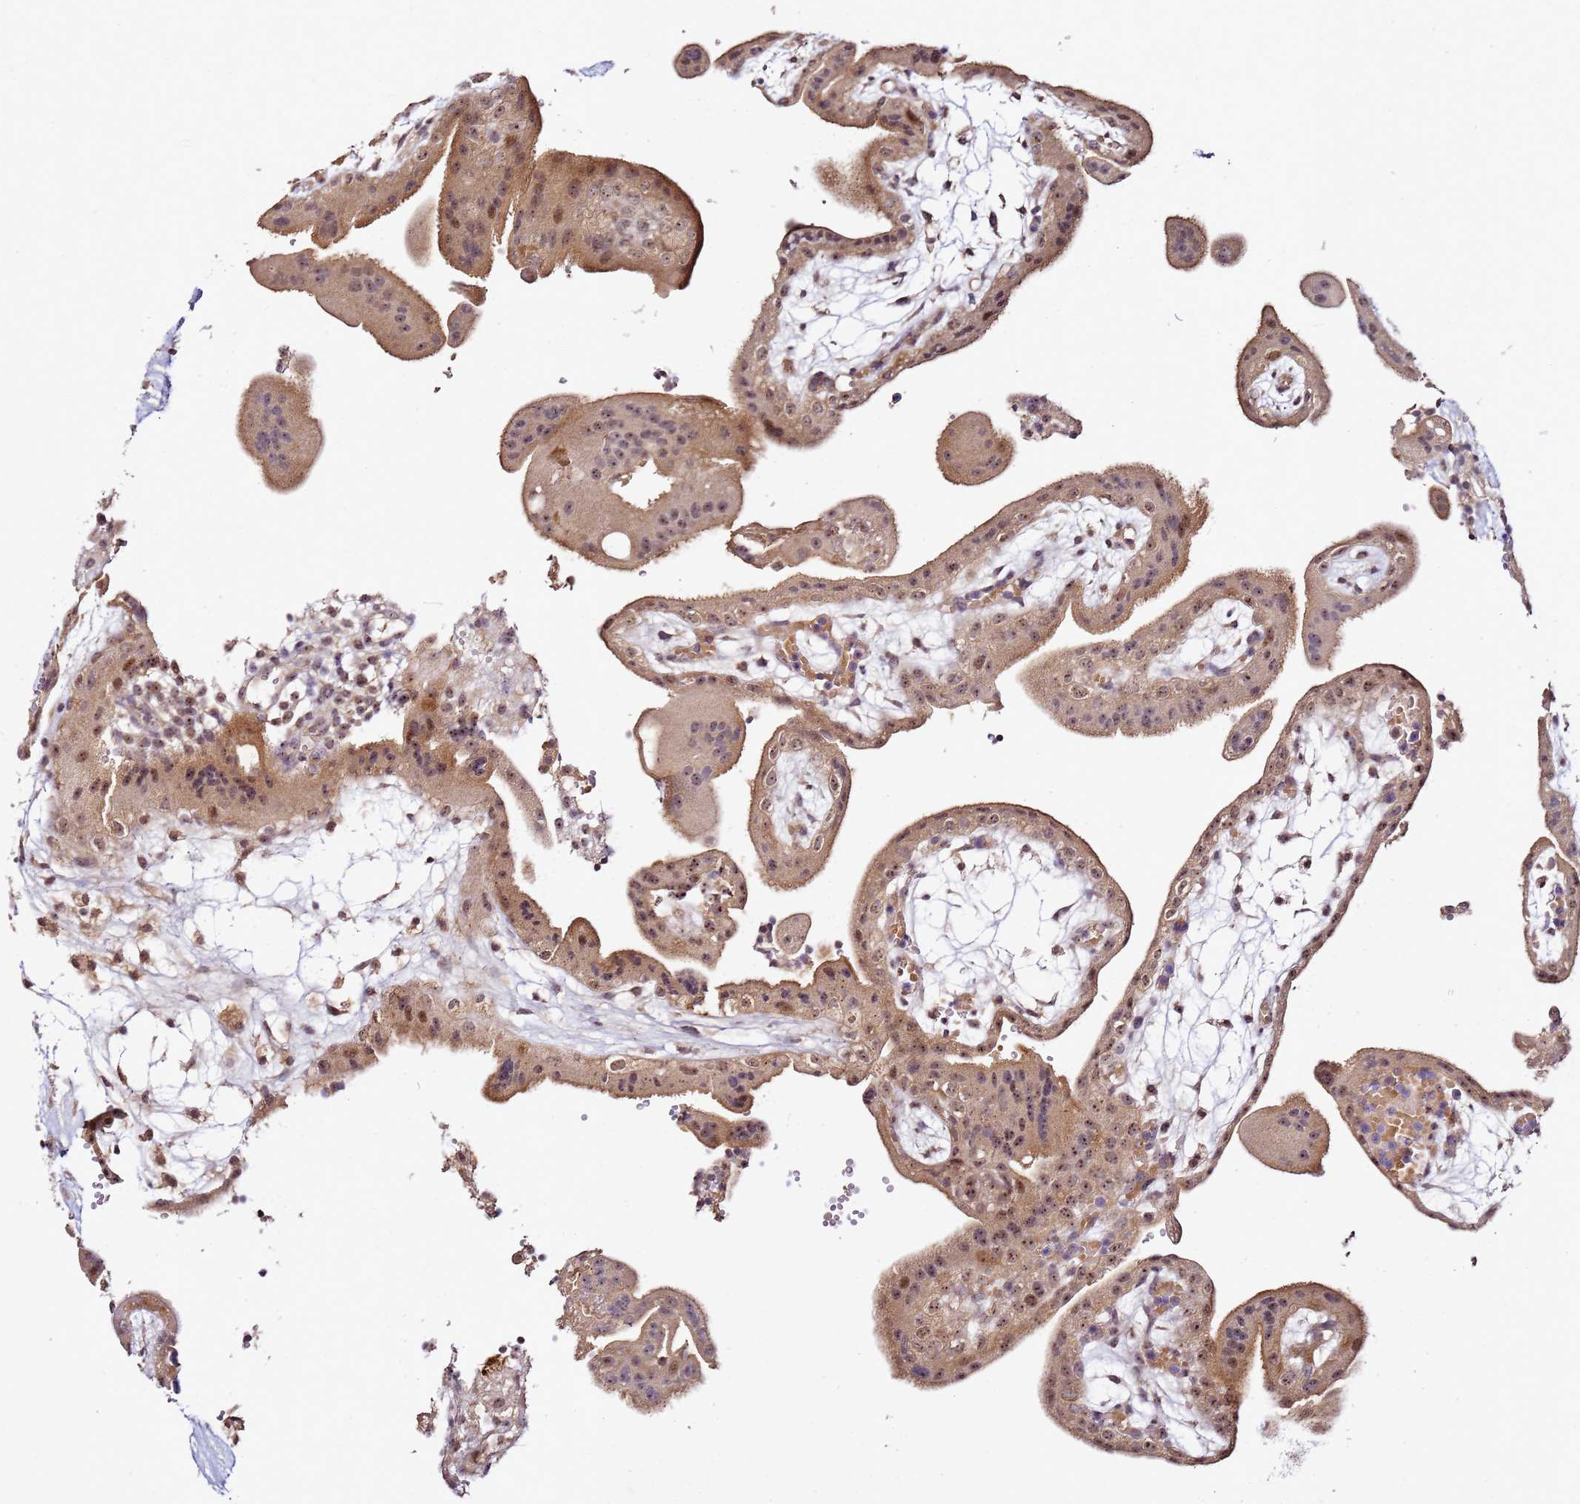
{"staining": {"intensity": "moderate", "quantity": "25%-75%", "location": "cytoplasmic/membranous,nuclear"}, "tissue": "placenta", "cell_type": "Decidual cells", "image_type": "normal", "snomed": [{"axis": "morphology", "description": "Normal tissue, NOS"}, {"axis": "topography", "description": "Placenta"}], "caption": "Moderate cytoplasmic/membranous,nuclear protein expression is present in about 25%-75% of decidual cells in placenta.", "gene": "DDX27", "patient": {"sex": "female", "age": 18}}